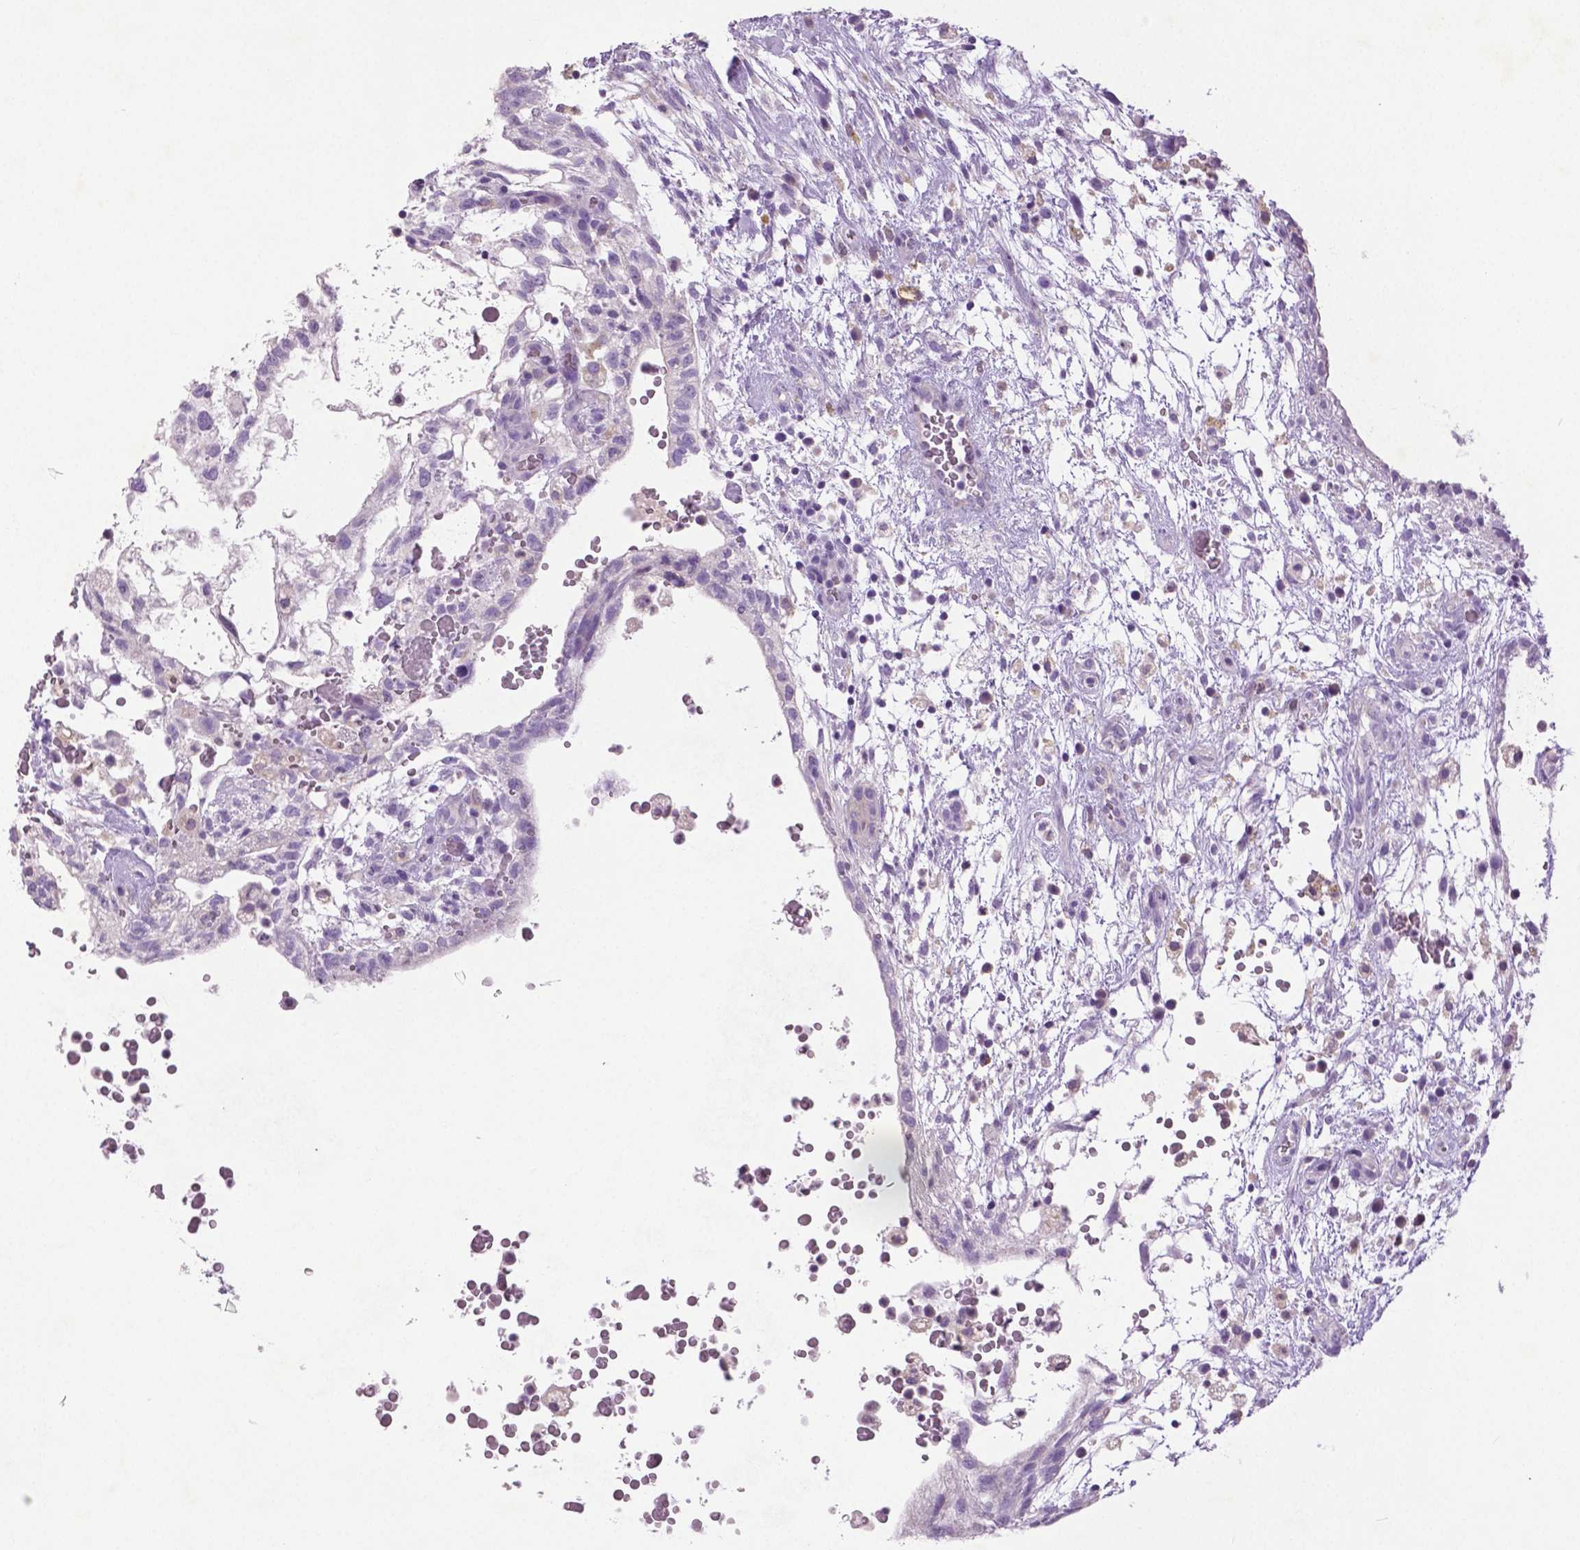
{"staining": {"intensity": "negative", "quantity": "none", "location": "none"}, "tissue": "testis cancer", "cell_type": "Tumor cells", "image_type": "cancer", "snomed": [{"axis": "morphology", "description": "Normal tissue, NOS"}, {"axis": "morphology", "description": "Carcinoma, Embryonal, NOS"}, {"axis": "topography", "description": "Testis"}], "caption": "This is a image of IHC staining of testis cancer, which shows no expression in tumor cells.", "gene": "DNAH12", "patient": {"sex": "male", "age": 32}}